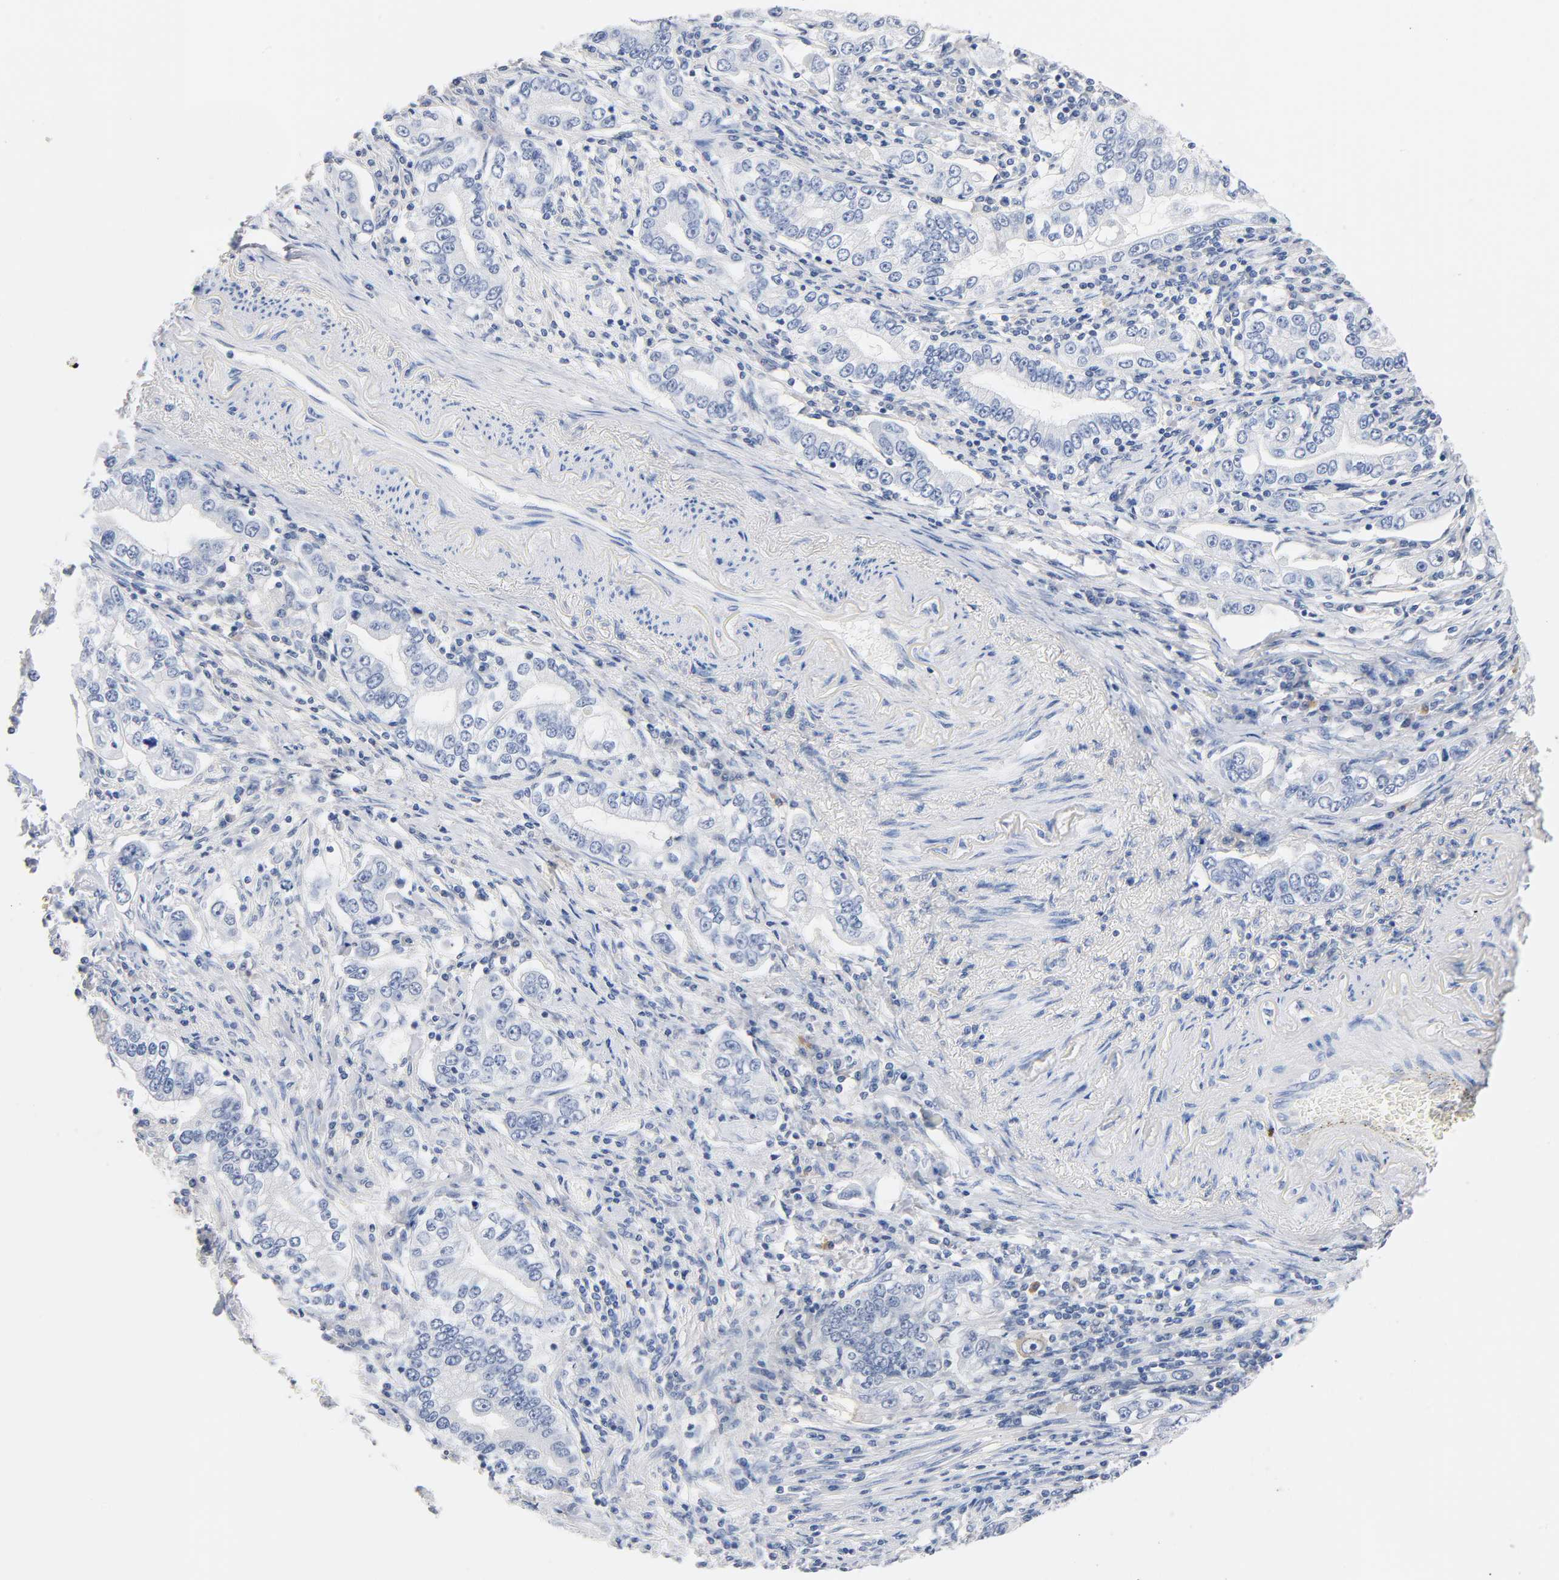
{"staining": {"intensity": "negative", "quantity": "none", "location": "none"}, "tissue": "stomach cancer", "cell_type": "Tumor cells", "image_type": "cancer", "snomed": [{"axis": "morphology", "description": "Adenocarcinoma, NOS"}, {"axis": "topography", "description": "Stomach, lower"}], "caption": "The immunohistochemistry (IHC) micrograph has no significant positivity in tumor cells of adenocarcinoma (stomach) tissue.", "gene": "MALT1", "patient": {"sex": "female", "age": 72}}